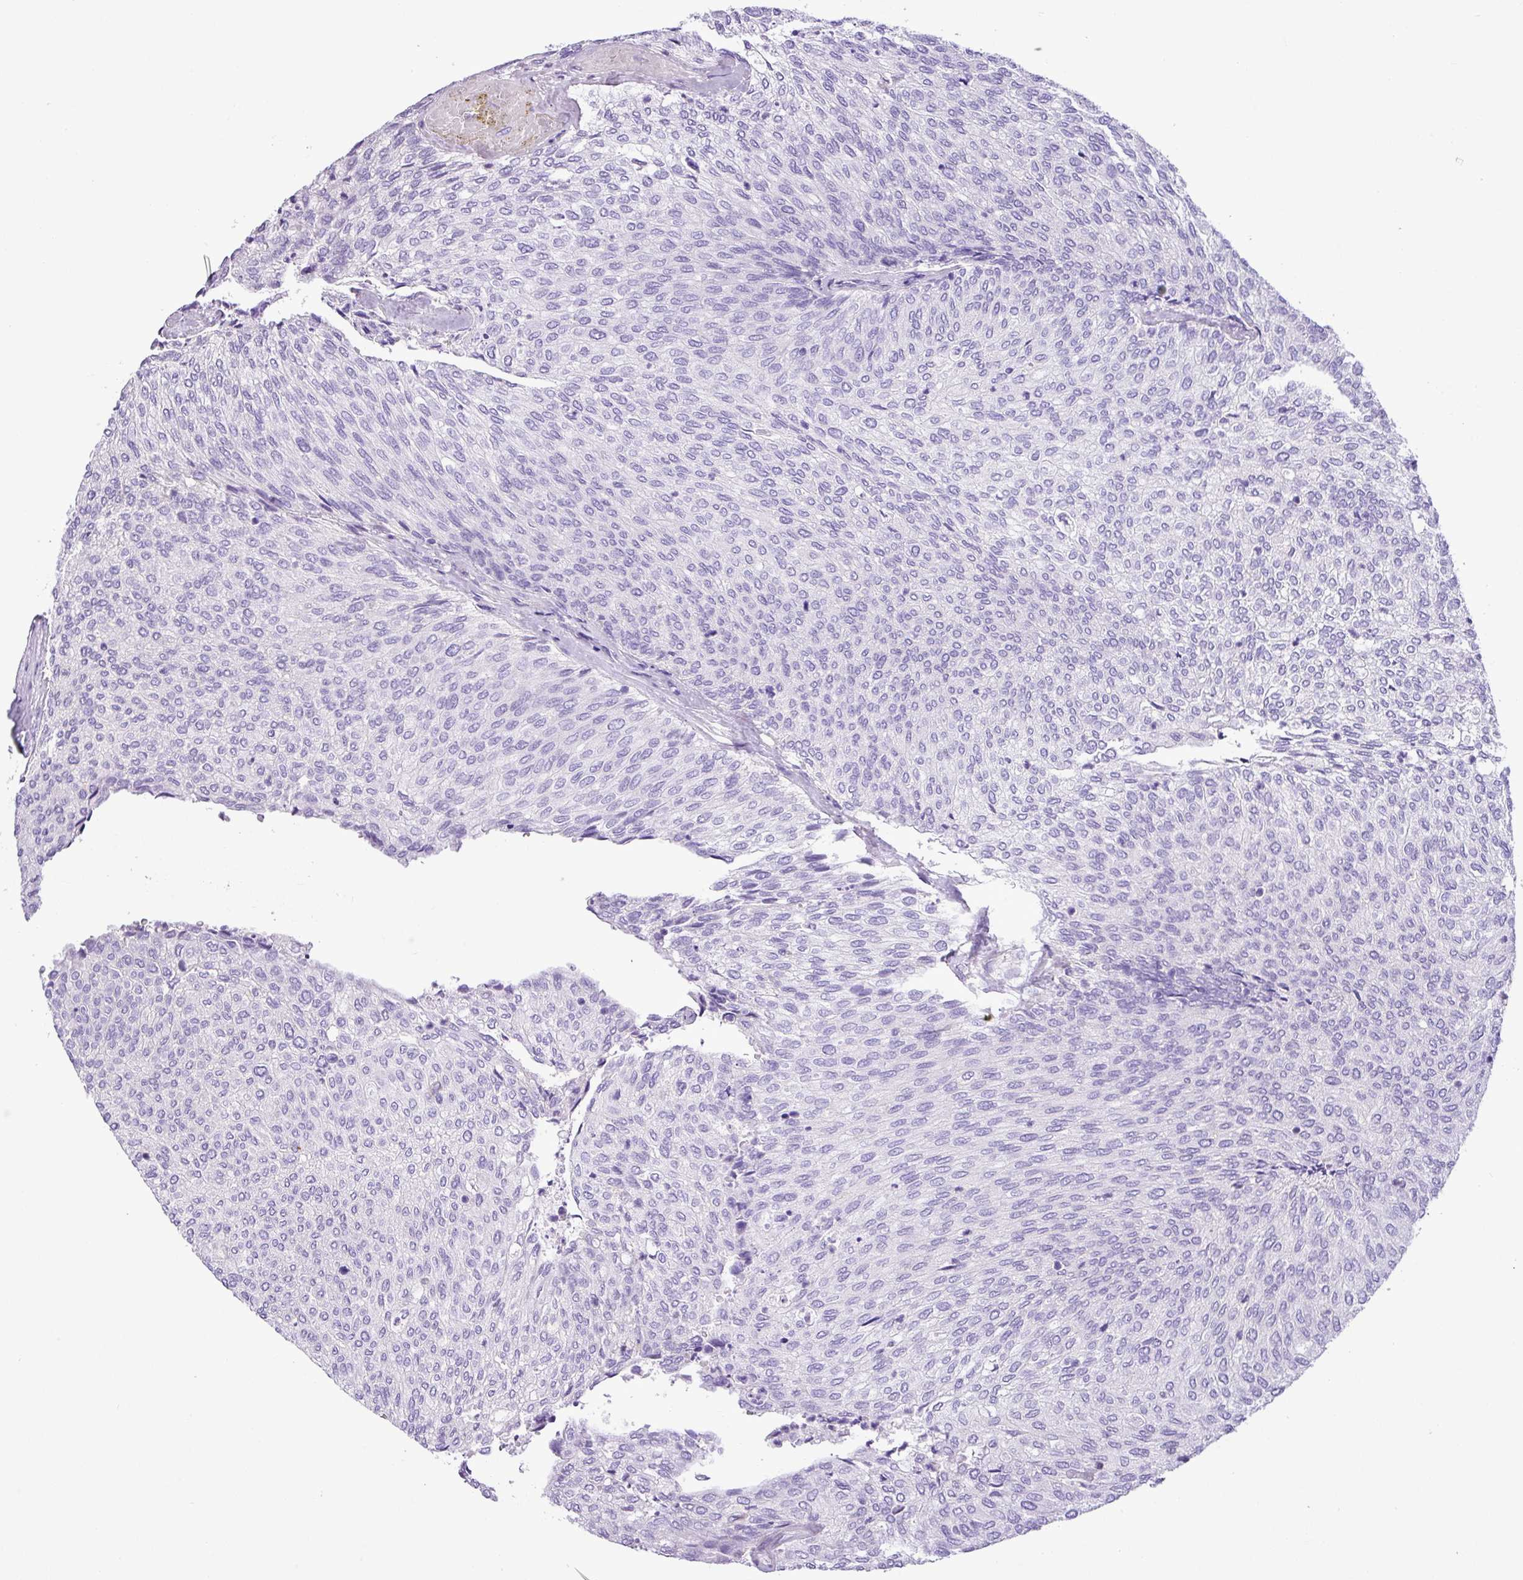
{"staining": {"intensity": "negative", "quantity": "none", "location": "none"}, "tissue": "urothelial cancer", "cell_type": "Tumor cells", "image_type": "cancer", "snomed": [{"axis": "morphology", "description": "Urothelial carcinoma, Low grade"}, {"axis": "topography", "description": "Urinary bladder"}], "caption": "DAB immunohistochemical staining of urothelial cancer displays no significant staining in tumor cells. (Immunohistochemistry (ihc), brightfield microscopy, high magnification).", "gene": "ZNF334", "patient": {"sex": "female", "age": 79}}